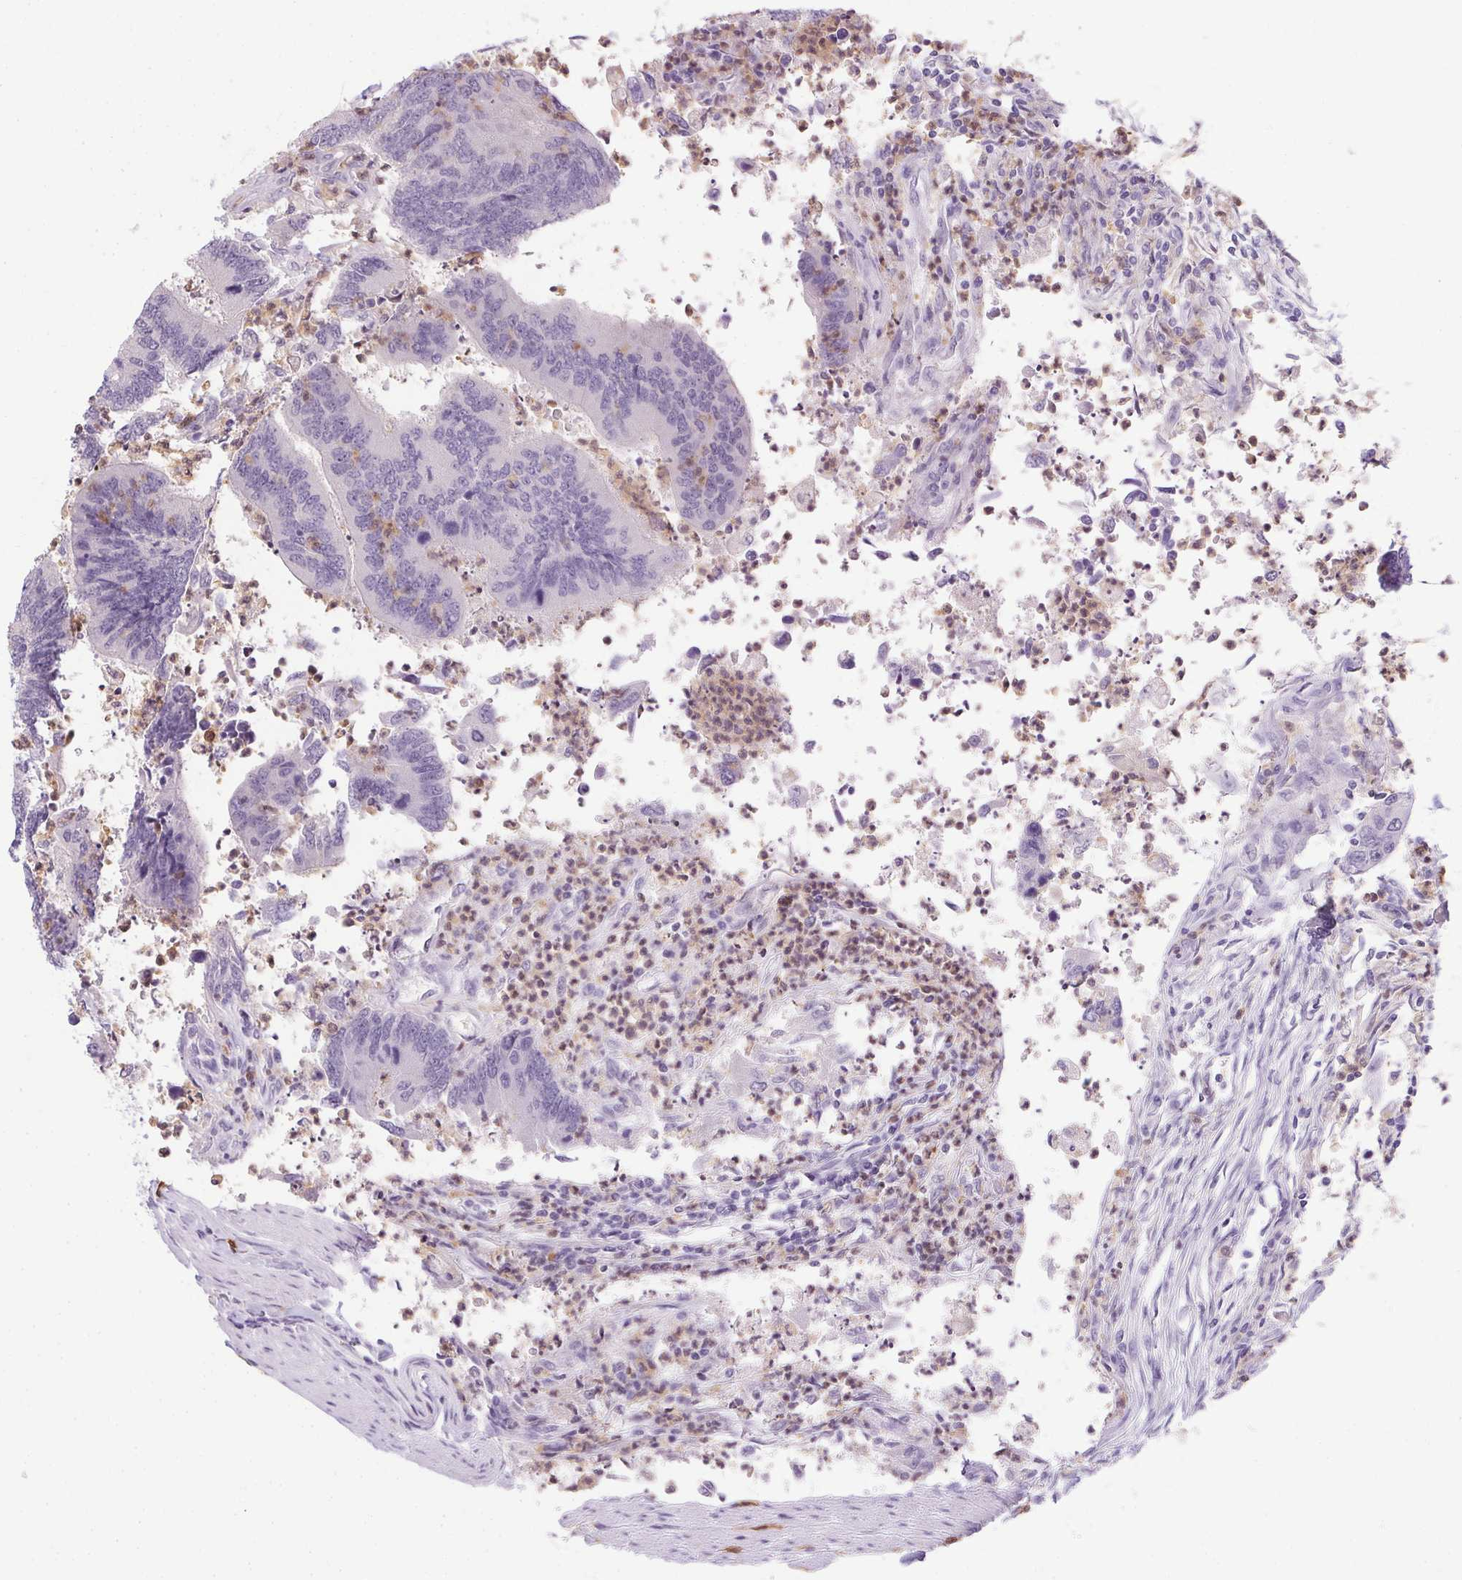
{"staining": {"intensity": "negative", "quantity": "none", "location": "none"}, "tissue": "colorectal cancer", "cell_type": "Tumor cells", "image_type": "cancer", "snomed": [{"axis": "morphology", "description": "Adenocarcinoma, NOS"}, {"axis": "topography", "description": "Colon"}], "caption": "DAB (3,3'-diaminobenzidine) immunohistochemical staining of colorectal cancer demonstrates no significant staining in tumor cells.", "gene": "DNAJC5G", "patient": {"sex": "female", "age": 67}}